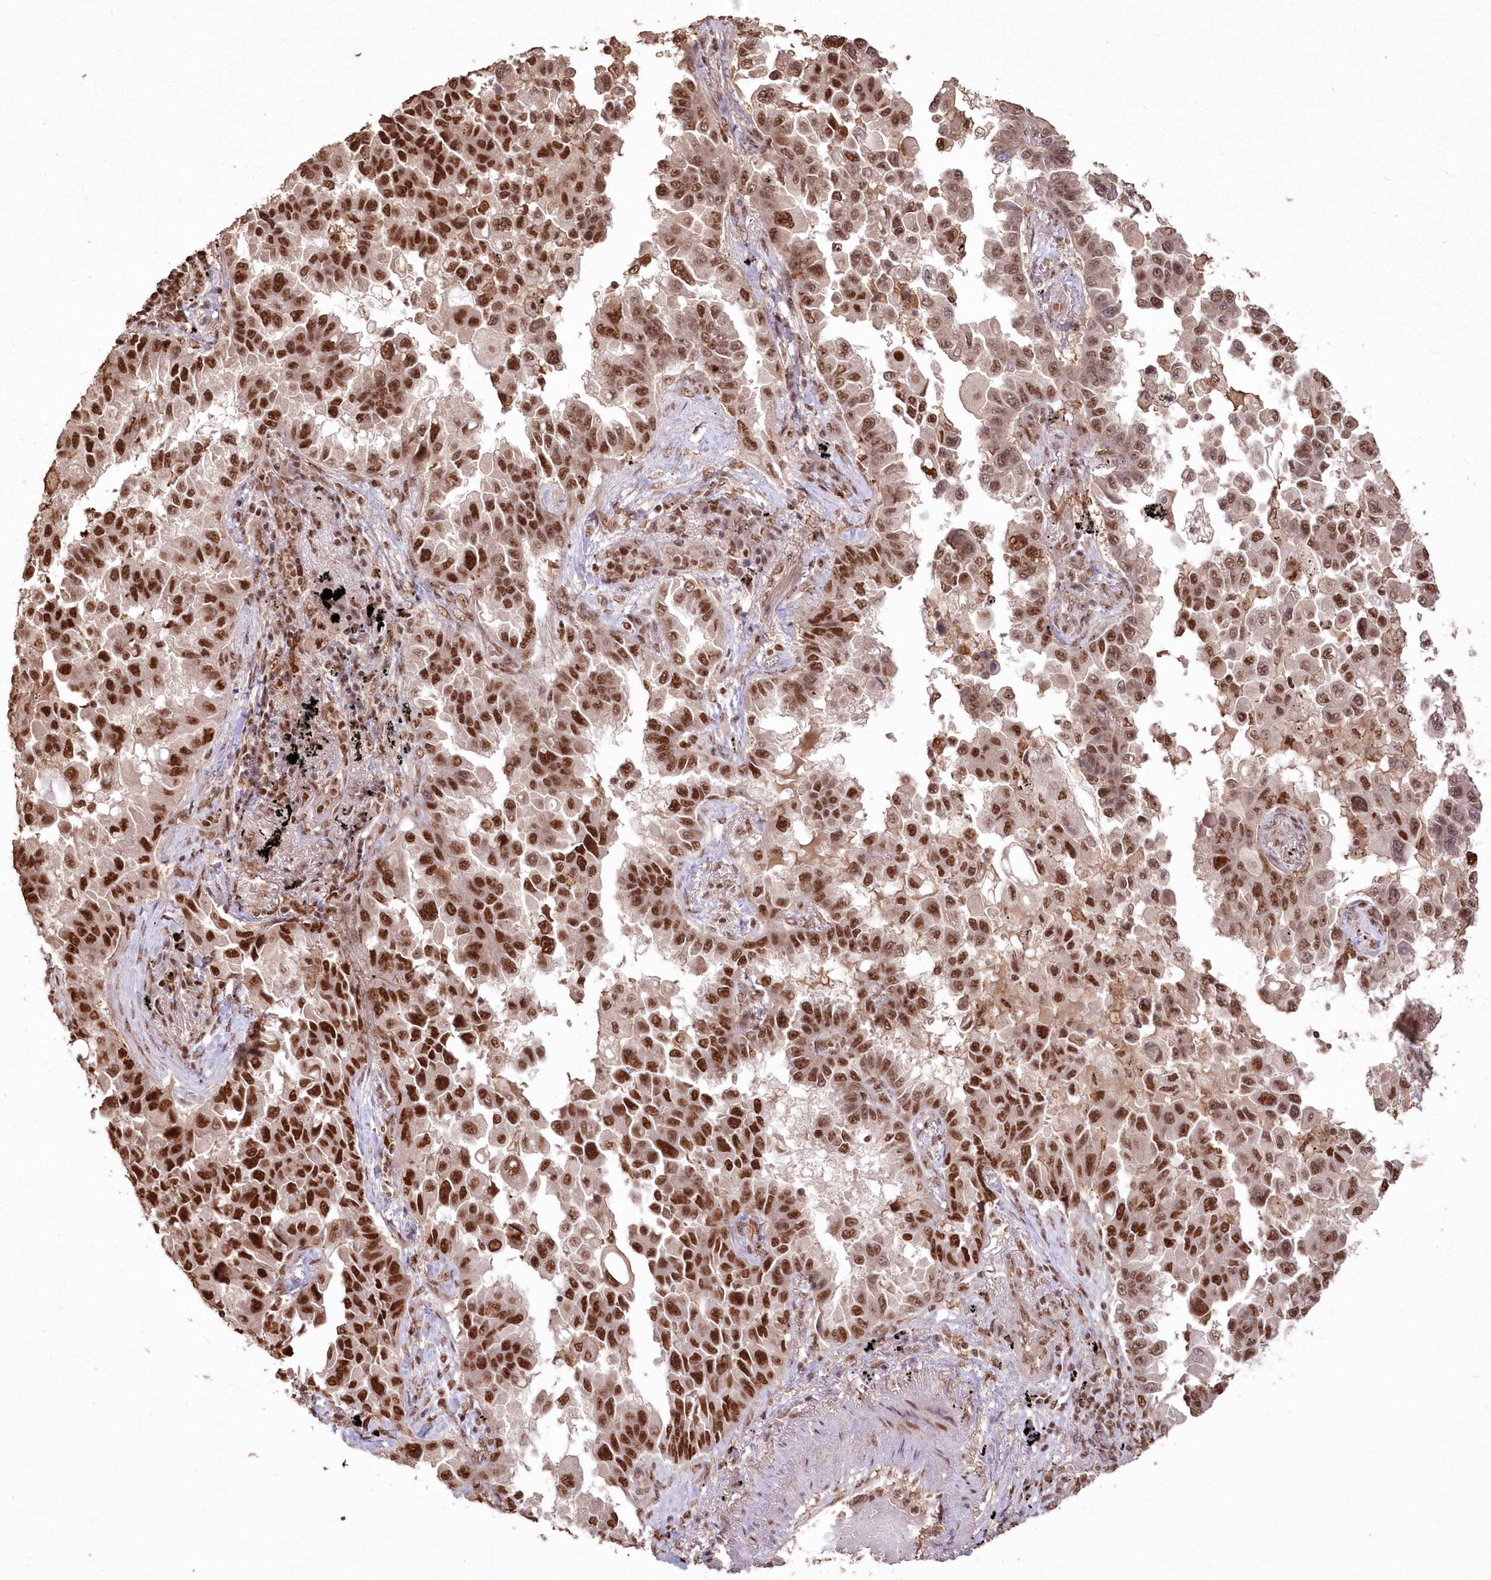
{"staining": {"intensity": "strong", "quantity": ">75%", "location": "nuclear"}, "tissue": "lung cancer", "cell_type": "Tumor cells", "image_type": "cancer", "snomed": [{"axis": "morphology", "description": "Adenocarcinoma, NOS"}, {"axis": "topography", "description": "Lung"}], "caption": "Immunohistochemistry micrograph of neoplastic tissue: human lung cancer (adenocarcinoma) stained using IHC displays high levels of strong protein expression localized specifically in the nuclear of tumor cells, appearing as a nuclear brown color.", "gene": "PDS5A", "patient": {"sex": "female", "age": 67}}